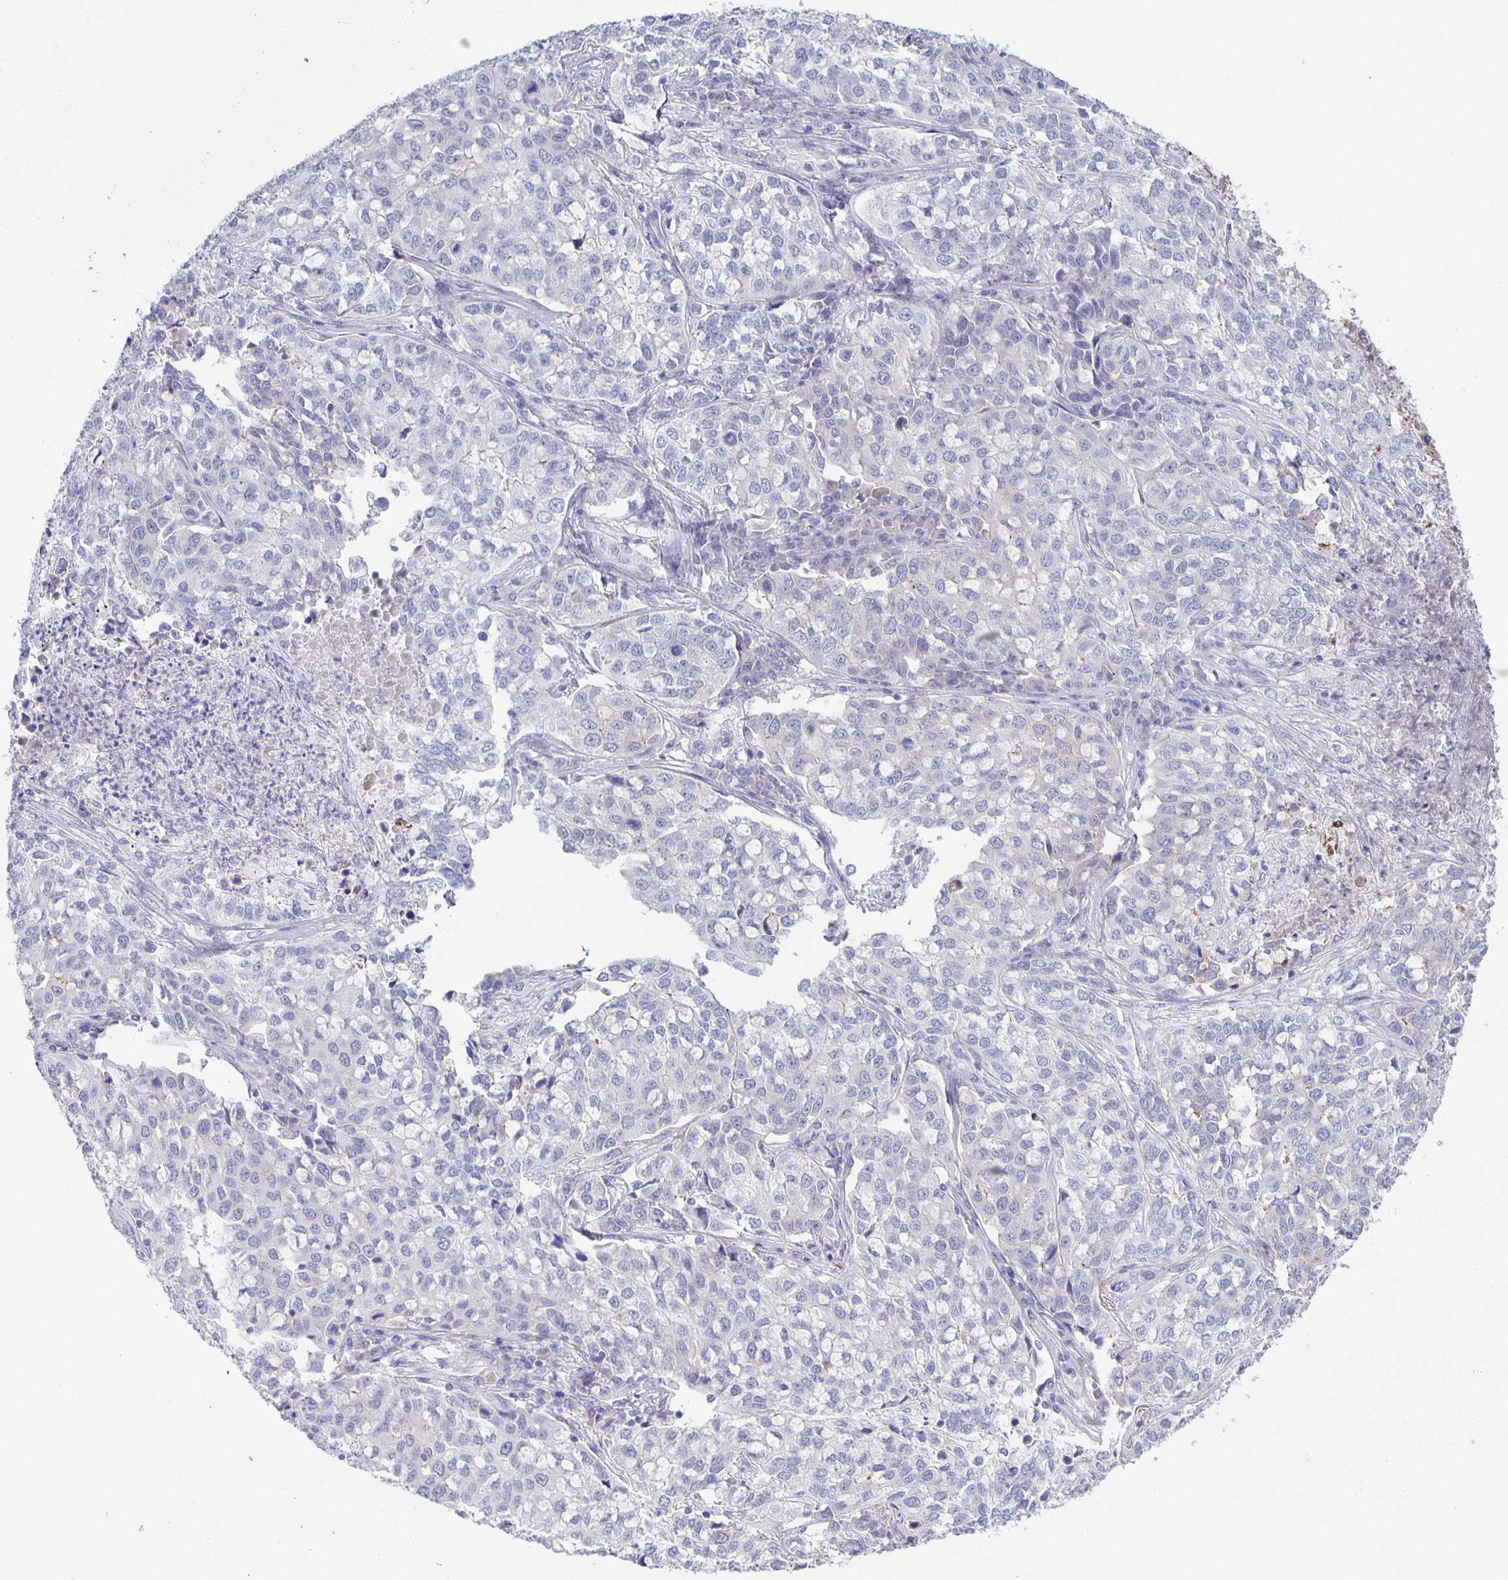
{"staining": {"intensity": "weak", "quantity": "<25%", "location": "cytoplasmic/membranous"}, "tissue": "lung cancer", "cell_type": "Tumor cells", "image_type": "cancer", "snomed": [{"axis": "morphology", "description": "Adenocarcinoma, NOS"}, {"axis": "morphology", "description": "Adenocarcinoma, metastatic, NOS"}, {"axis": "topography", "description": "Lymph node"}, {"axis": "topography", "description": "Lung"}], "caption": "This is a micrograph of immunohistochemistry staining of adenocarcinoma (lung), which shows no staining in tumor cells. (DAB immunohistochemistry (IHC), high magnification).", "gene": "PTPN3", "patient": {"sex": "female", "age": 65}}